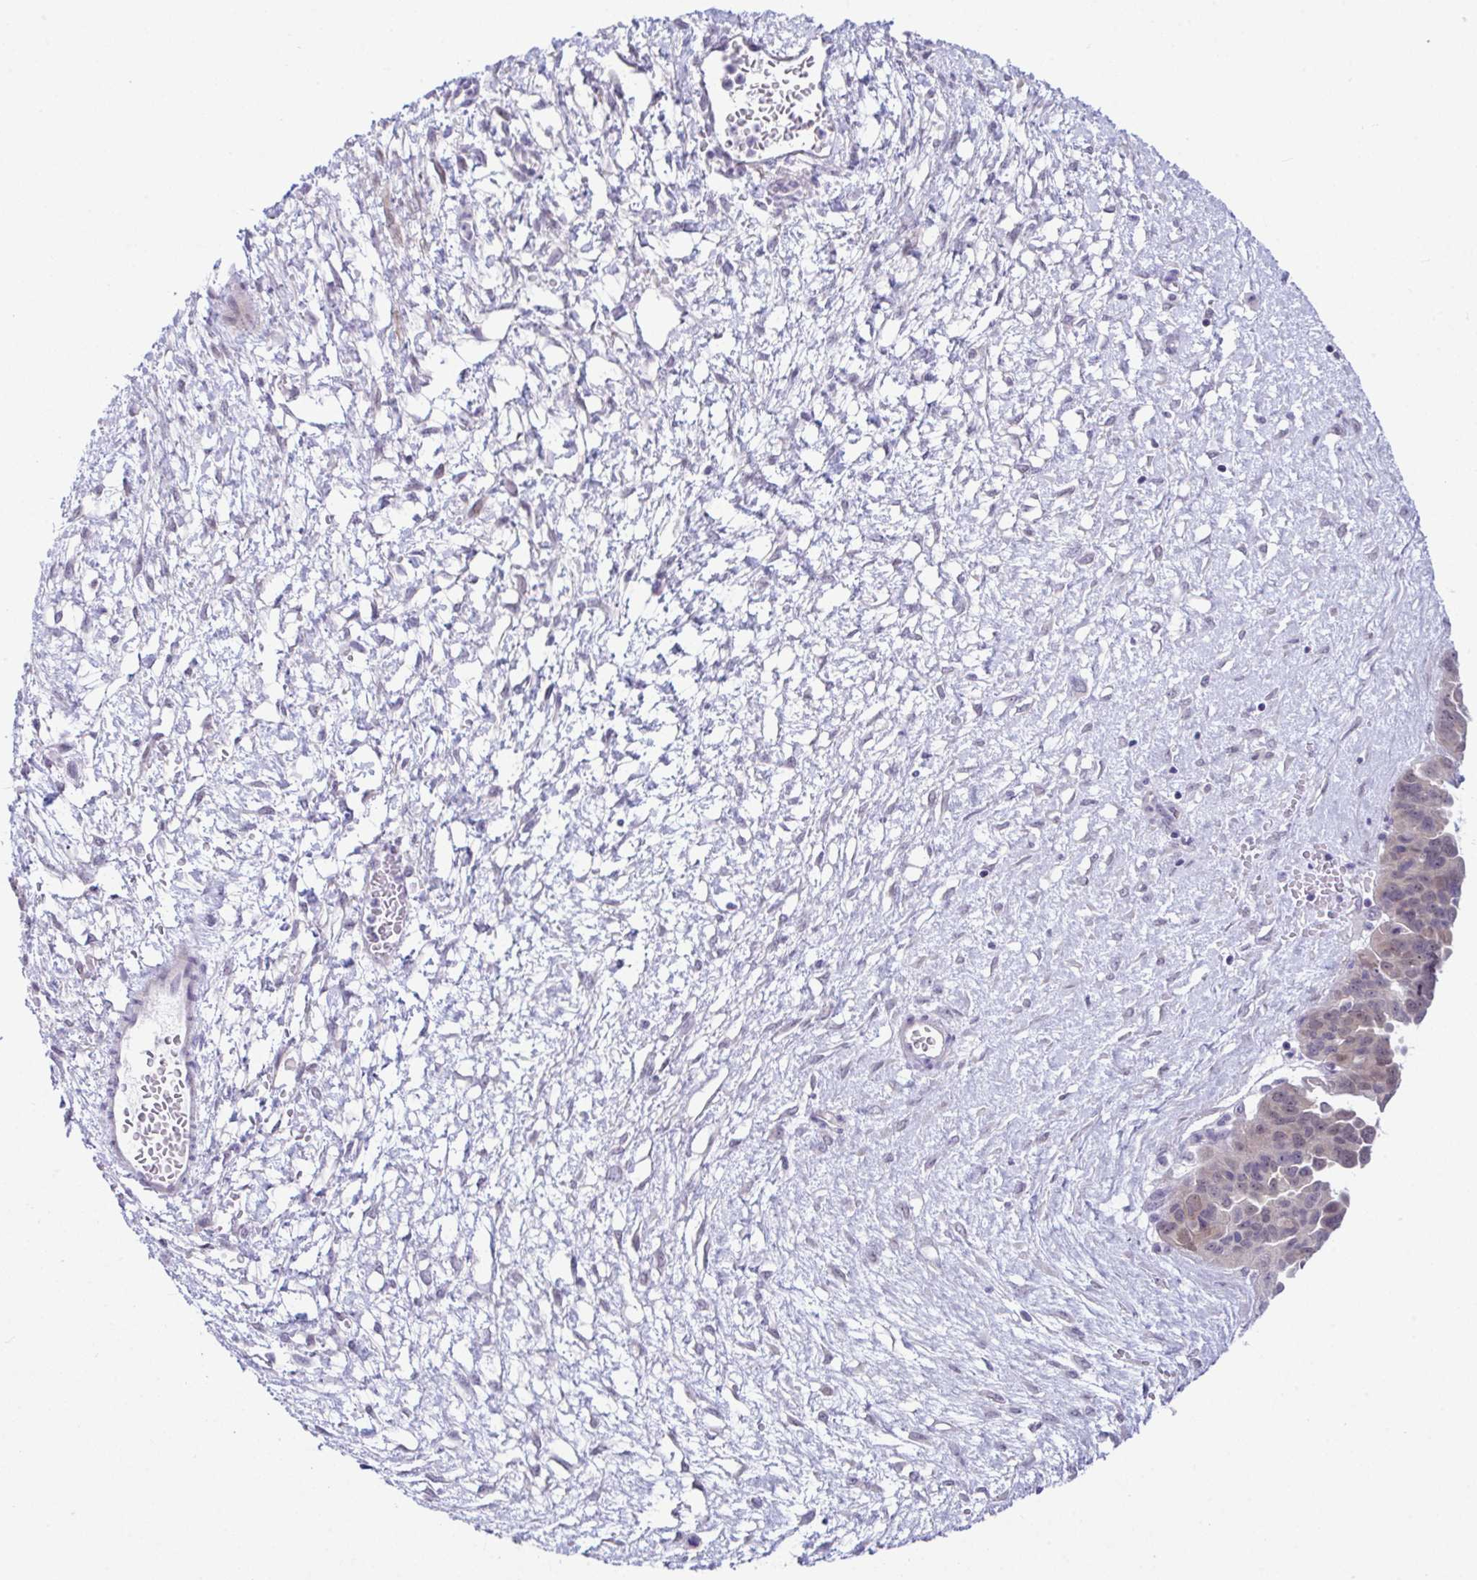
{"staining": {"intensity": "weak", "quantity": "<25%", "location": "cytoplasmic/membranous"}, "tissue": "ovarian cancer", "cell_type": "Tumor cells", "image_type": "cancer", "snomed": [{"axis": "morphology", "description": "Cystadenocarcinoma, serous, NOS"}, {"axis": "topography", "description": "Ovary"}], "caption": "Micrograph shows no significant protein staining in tumor cells of ovarian cancer (serous cystadenocarcinoma).", "gene": "USP35", "patient": {"sex": "female", "age": 64}}